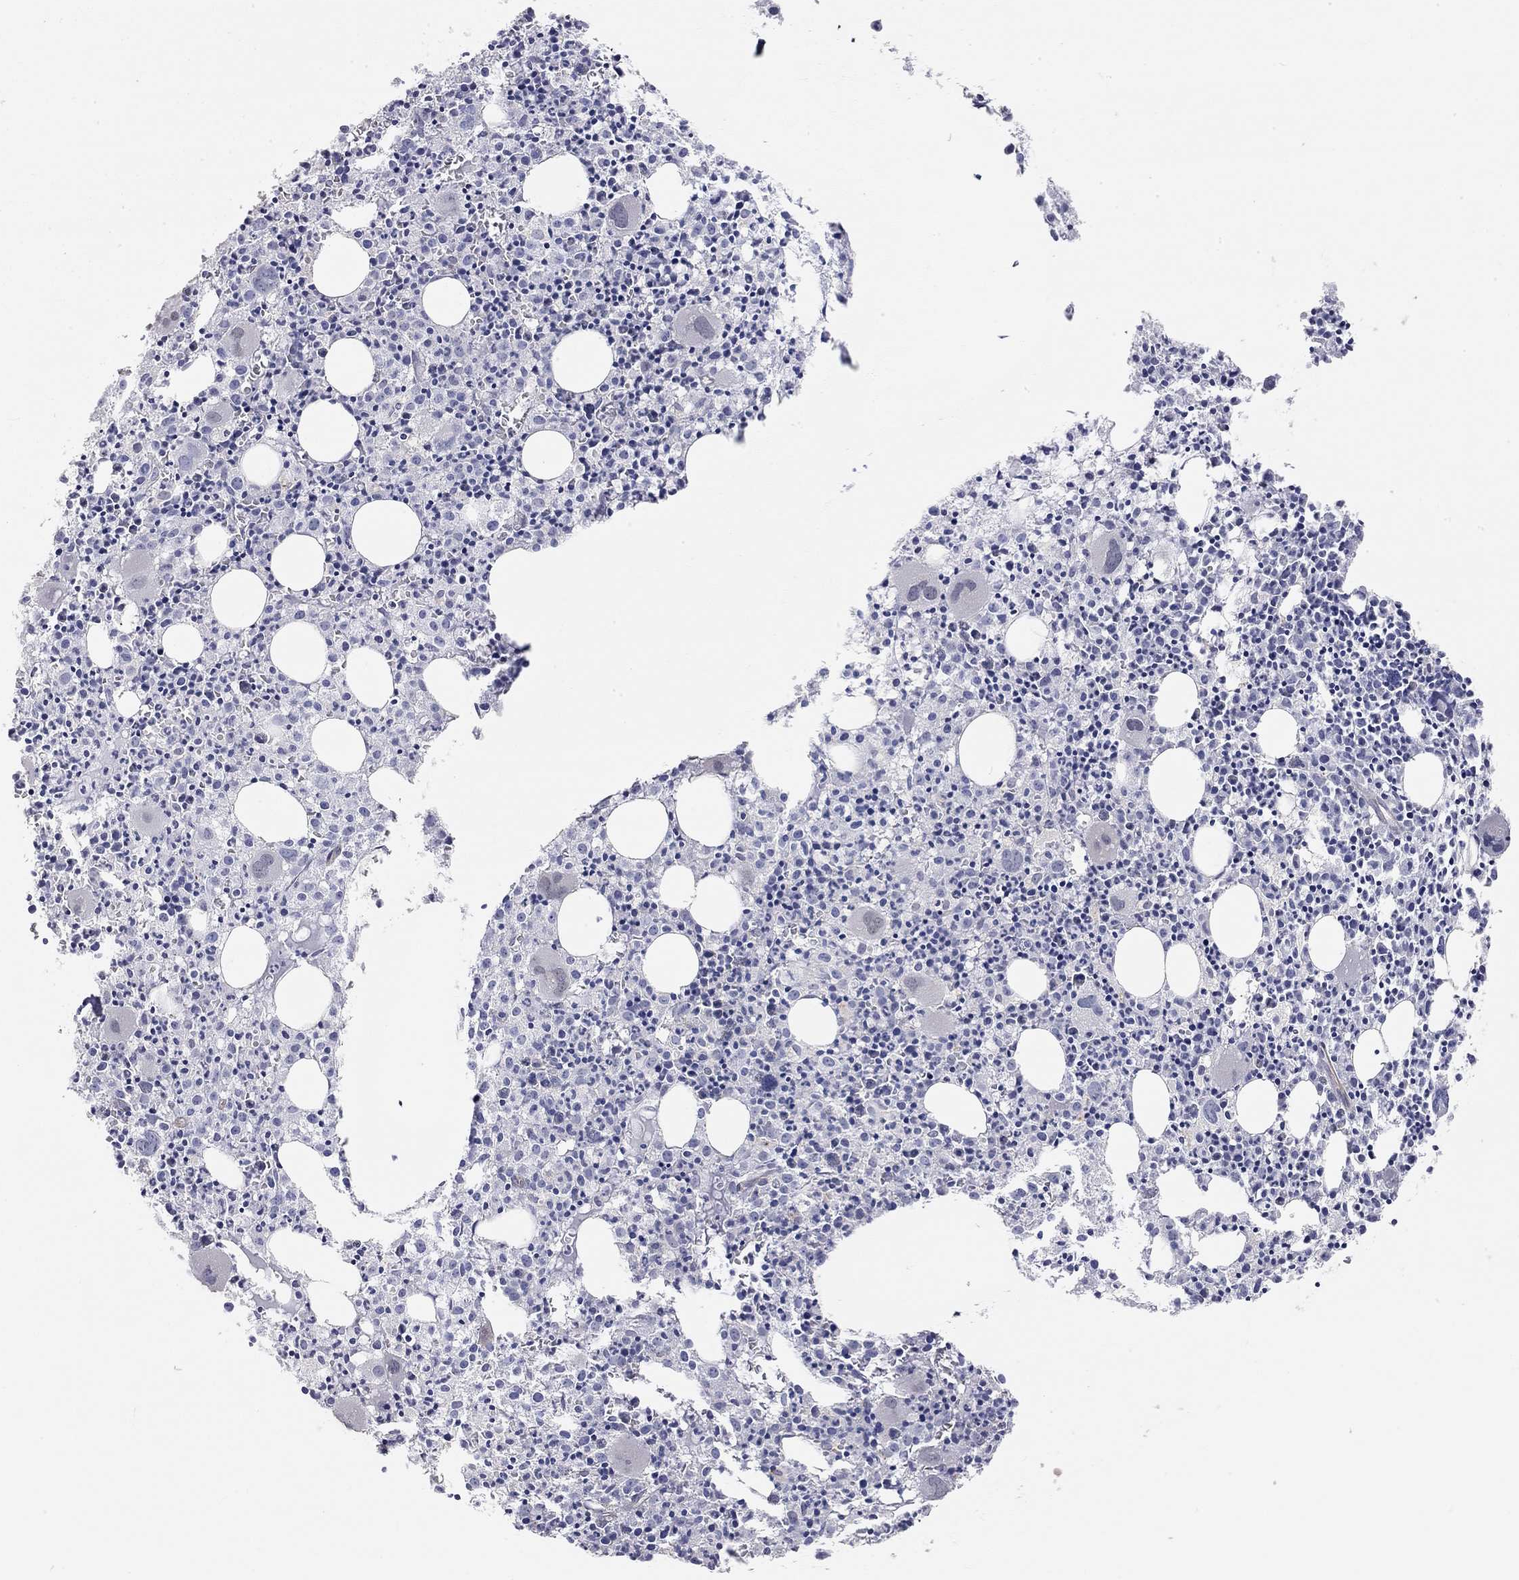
{"staining": {"intensity": "negative", "quantity": "none", "location": "none"}, "tissue": "bone marrow", "cell_type": "Hematopoietic cells", "image_type": "normal", "snomed": [{"axis": "morphology", "description": "Normal tissue, NOS"}, {"axis": "morphology", "description": "Inflammation, NOS"}, {"axis": "topography", "description": "Bone marrow"}], "caption": "High power microscopy histopathology image of an IHC image of benign bone marrow, revealing no significant positivity in hematopoietic cells. (DAB (3,3'-diaminobenzidine) IHC visualized using brightfield microscopy, high magnification).", "gene": "PAPSS2", "patient": {"sex": "male", "age": 3}}